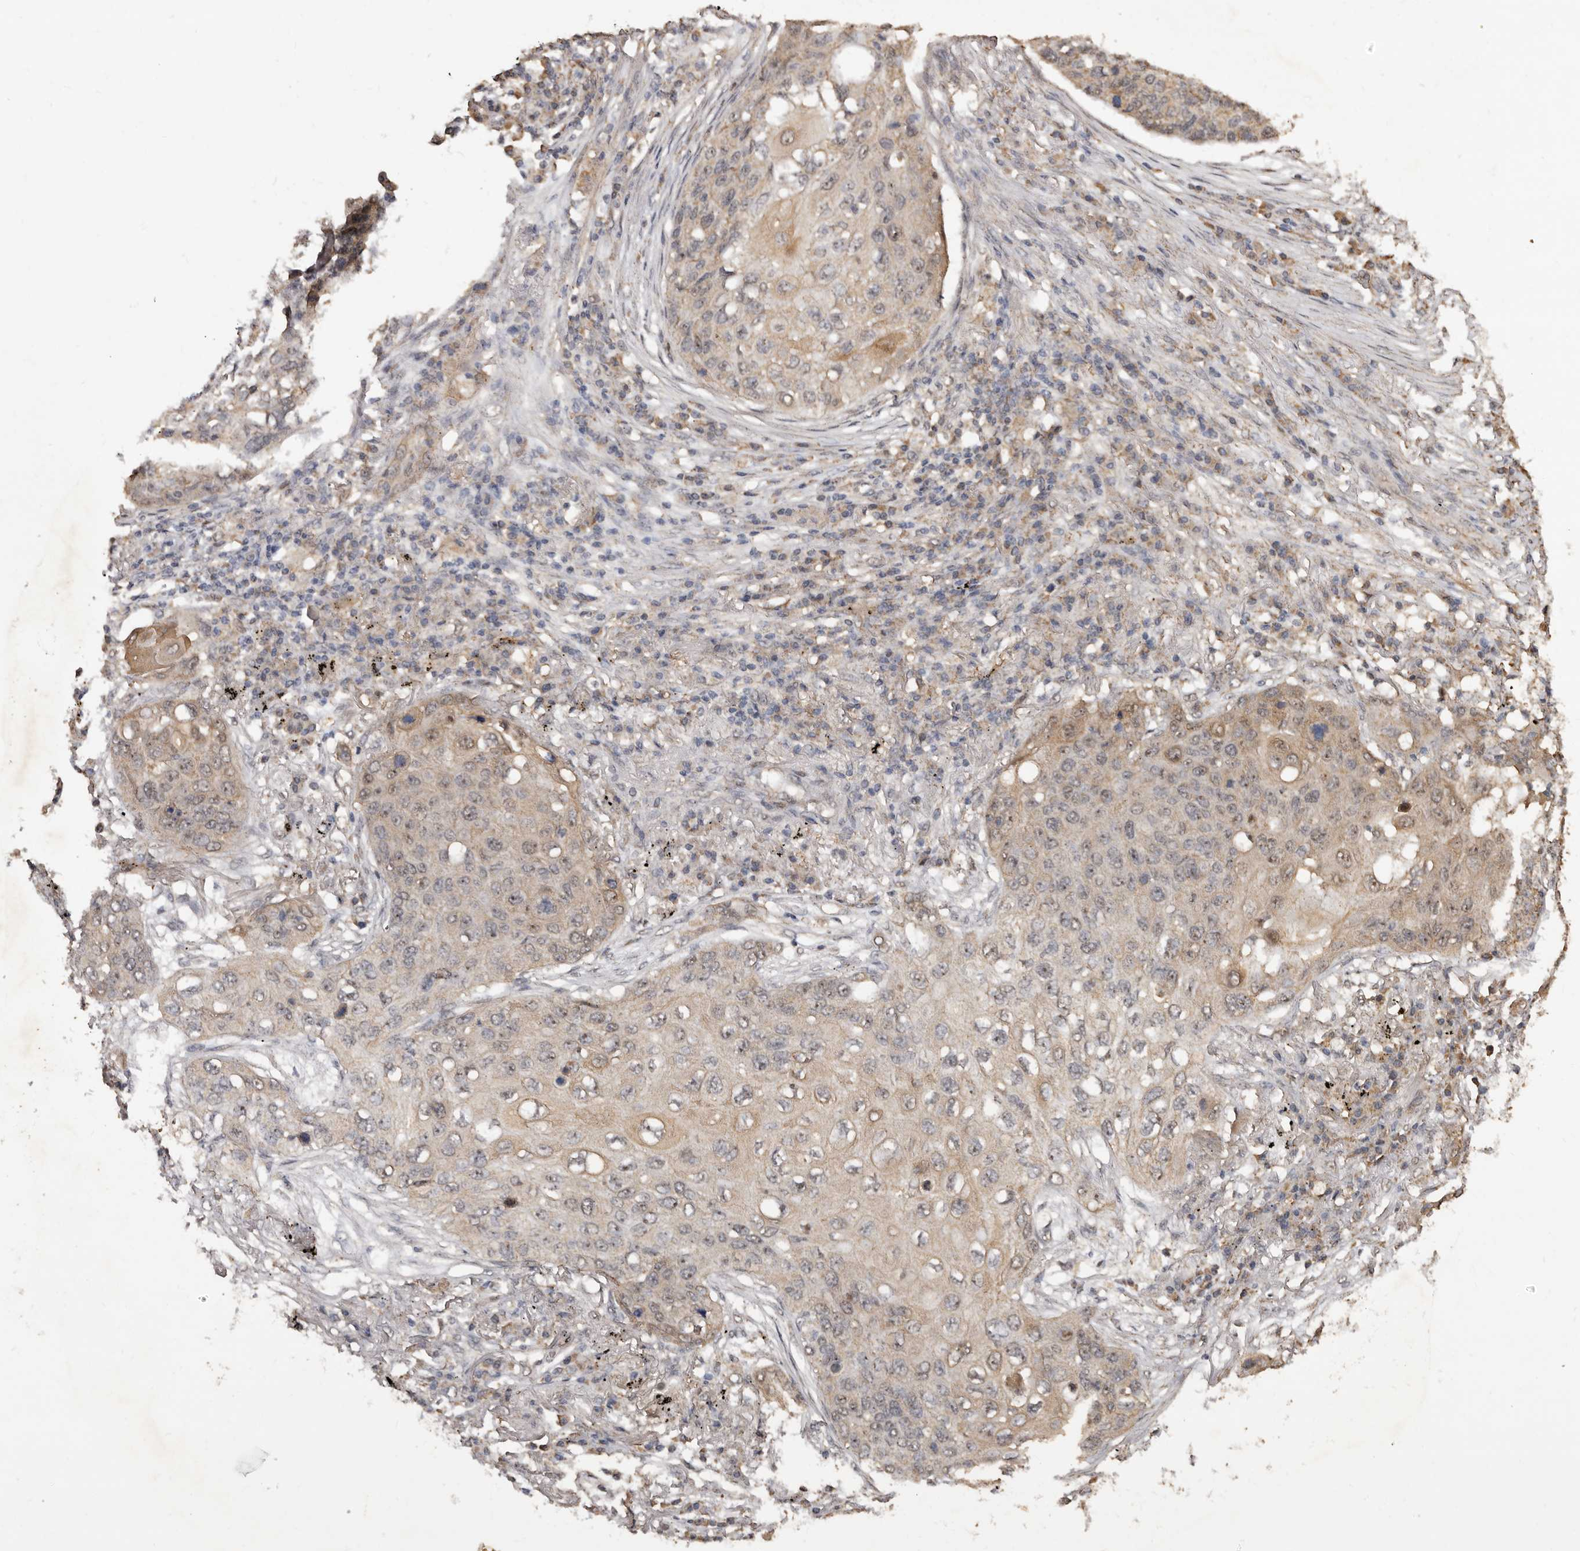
{"staining": {"intensity": "weak", "quantity": "<25%", "location": "cytoplasmic/membranous"}, "tissue": "lung cancer", "cell_type": "Tumor cells", "image_type": "cancer", "snomed": [{"axis": "morphology", "description": "Squamous cell carcinoma, NOS"}, {"axis": "topography", "description": "Lung"}], "caption": "Tumor cells are negative for protein expression in human lung cancer.", "gene": "GRAMD2A", "patient": {"sex": "female", "age": 63}}